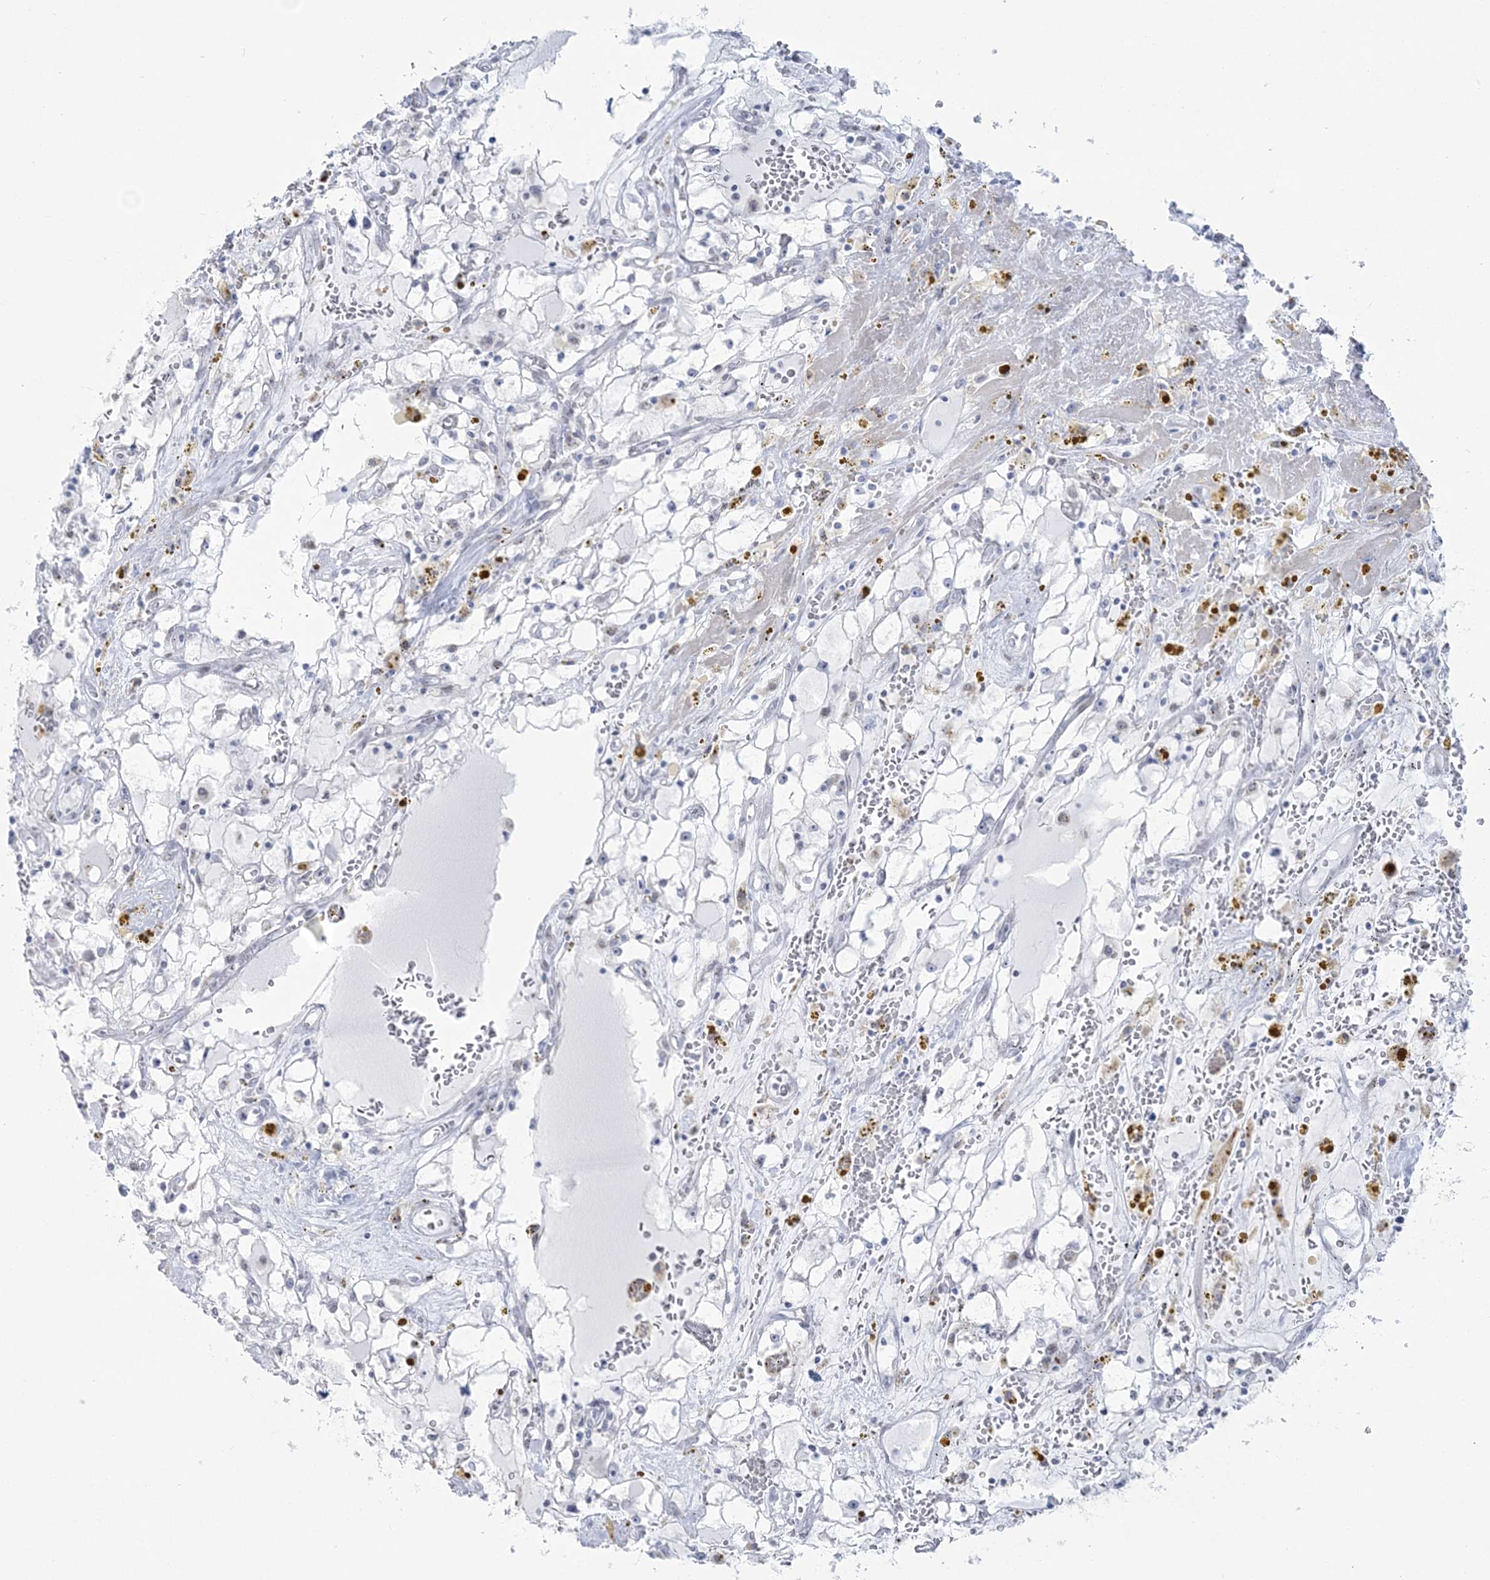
{"staining": {"intensity": "negative", "quantity": "none", "location": "none"}, "tissue": "renal cancer", "cell_type": "Tumor cells", "image_type": "cancer", "snomed": [{"axis": "morphology", "description": "Adenocarcinoma, NOS"}, {"axis": "topography", "description": "Kidney"}], "caption": "High power microscopy photomicrograph of an IHC histopathology image of adenocarcinoma (renal), revealing no significant staining in tumor cells.", "gene": "ZNF843", "patient": {"sex": "male", "age": 56}}